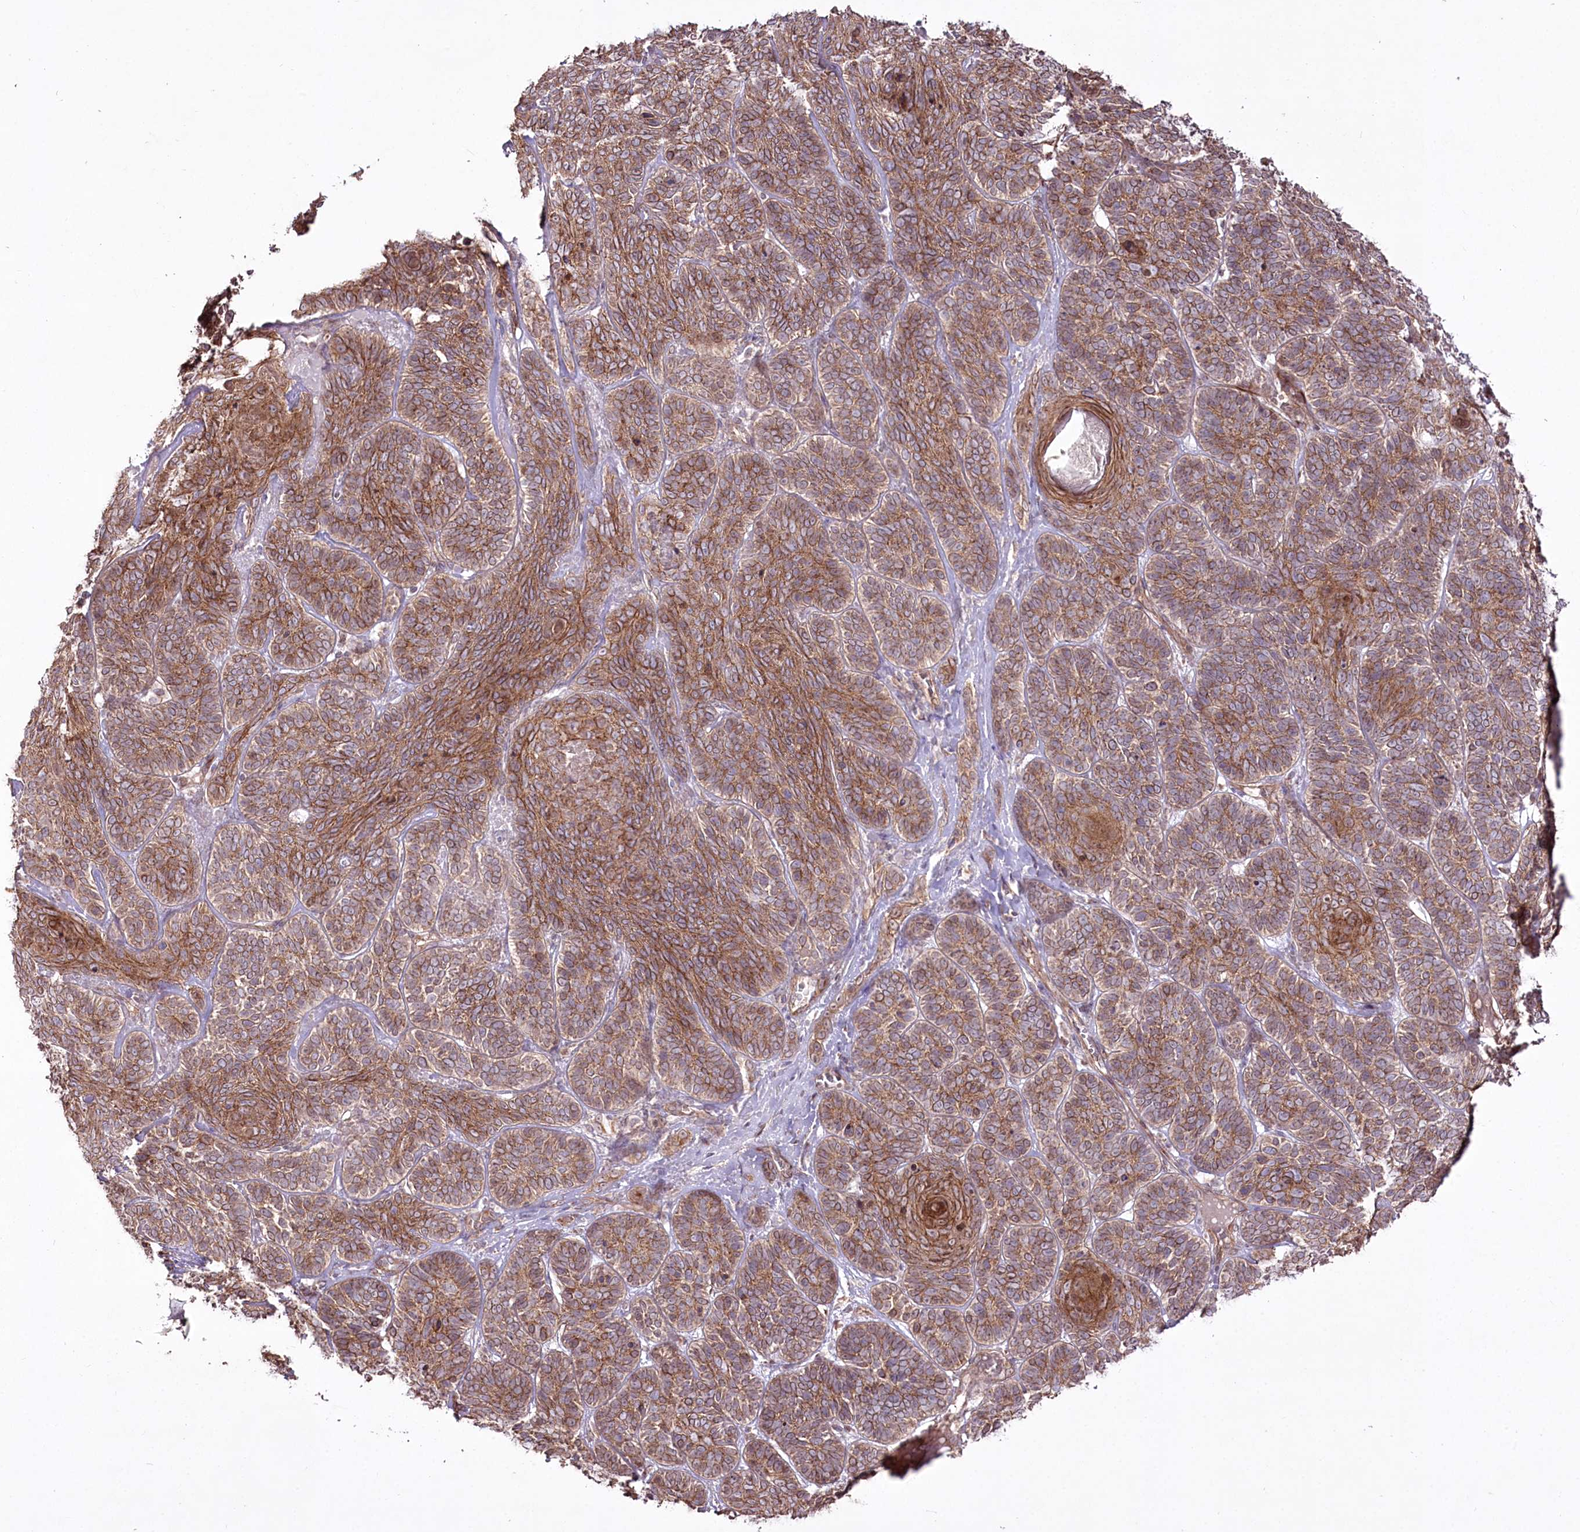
{"staining": {"intensity": "moderate", "quantity": ">75%", "location": "cytoplasmic/membranous"}, "tissue": "skin cancer", "cell_type": "Tumor cells", "image_type": "cancer", "snomed": [{"axis": "morphology", "description": "Basal cell carcinoma"}, {"axis": "topography", "description": "Skin"}], "caption": "Protein expression analysis of skin cancer demonstrates moderate cytoplasmic/membranous expression in approximately >75% of tumor cells. Using DAB (brown) and hematoxylin (blue) stains, captured at high magnification using brightfield microscopy.", "gene": "REXO2", "patient": {"sex": "male", "age": 85}}